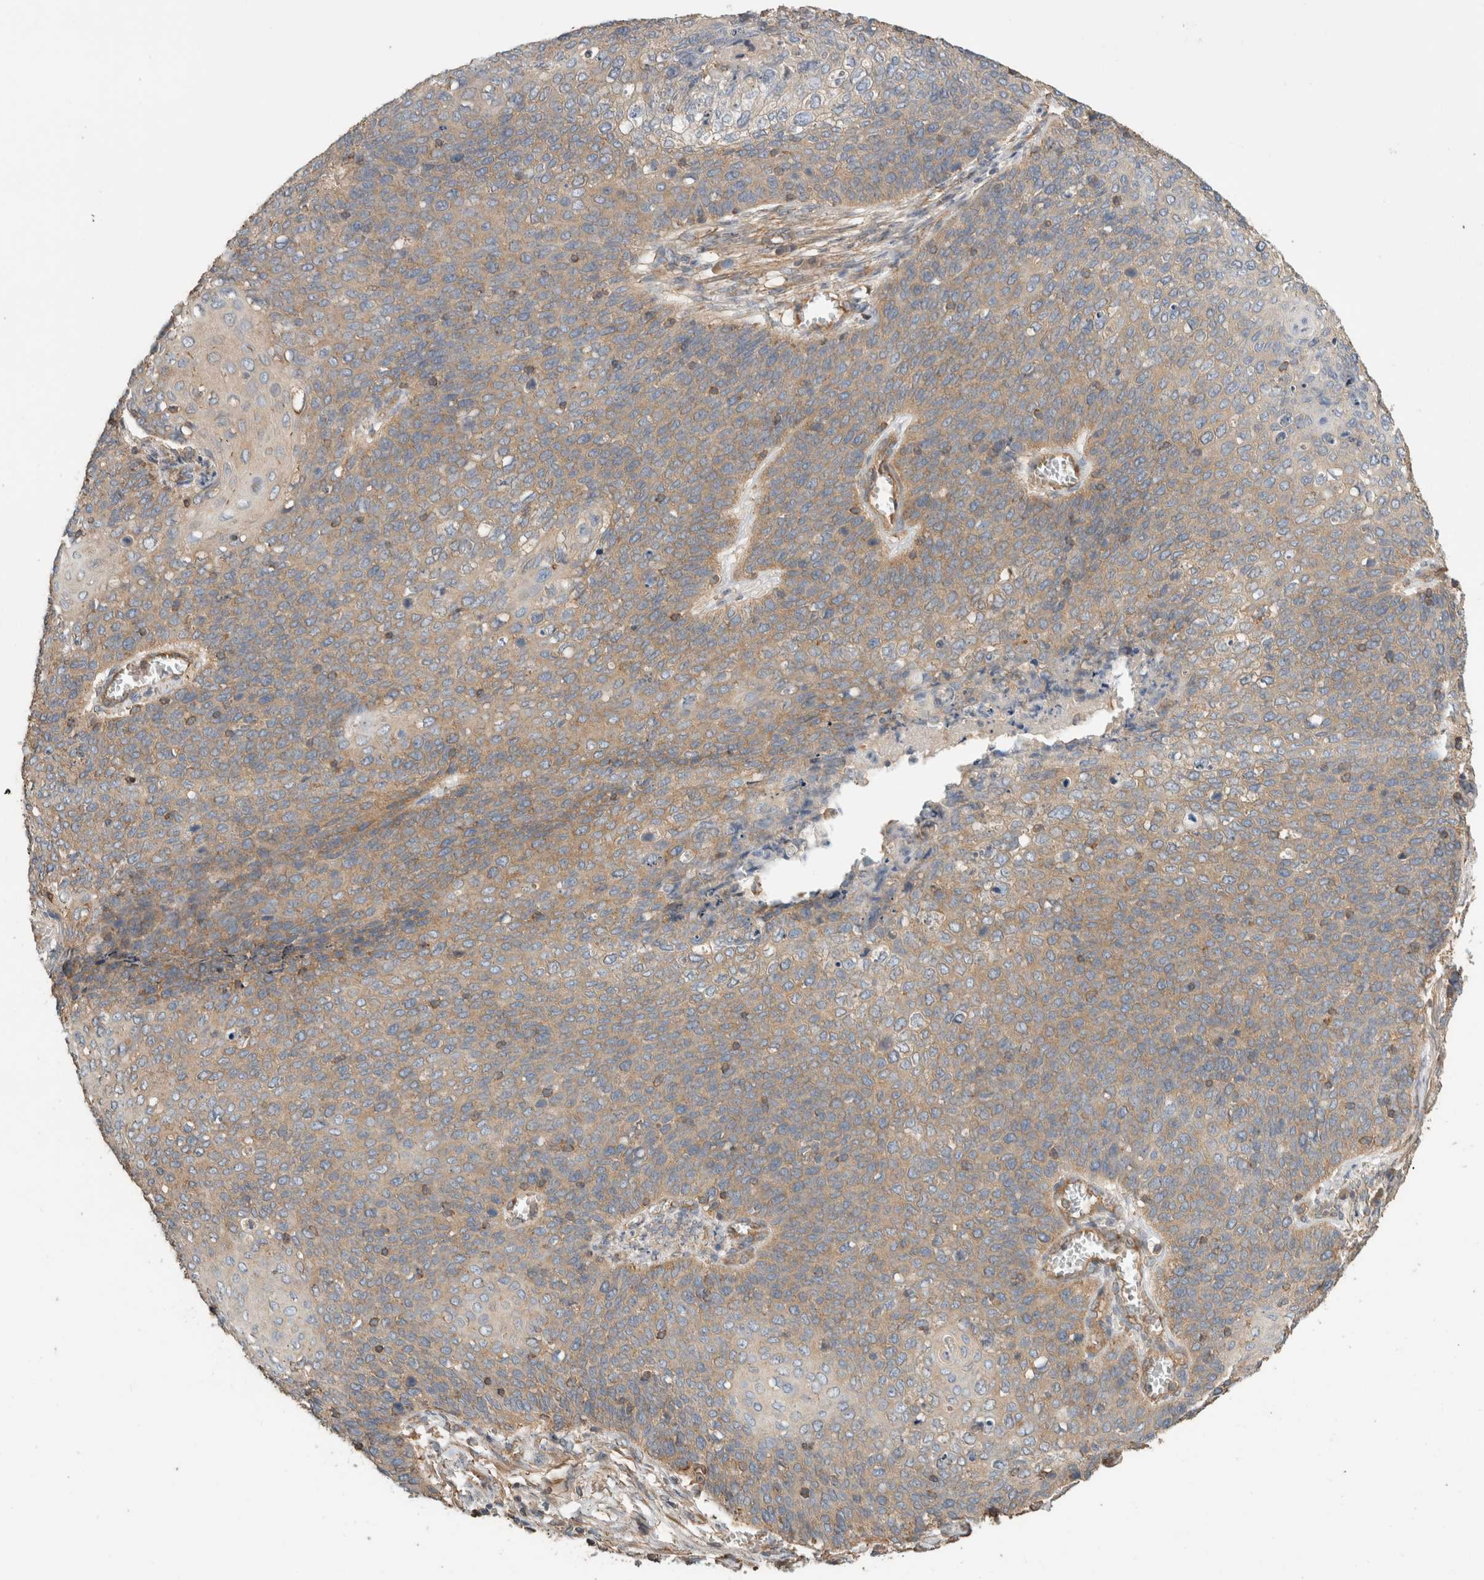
{"staining": {"intensity": "moderate", "quantity": ">75%", "location": "cytoplasmic/membranous"}, "tissue": "cervical cancer", "cell_type": "Tumor cells", "image_type": "cancer", "snomed": [{"axis": "morphology", "description": "Squamous cell carcinoma, NOS"}, {"axis": "topography", "description": "Cervix"}], "caption": "This is an image of IHC staining of cervical cancer (squamous cell carcinoma), which shows moderate positivity in the cytoplasmic/membranous of tumor cells.", "gene": "EIF4G3", "patient": {"sex": "female", "age": 39}}